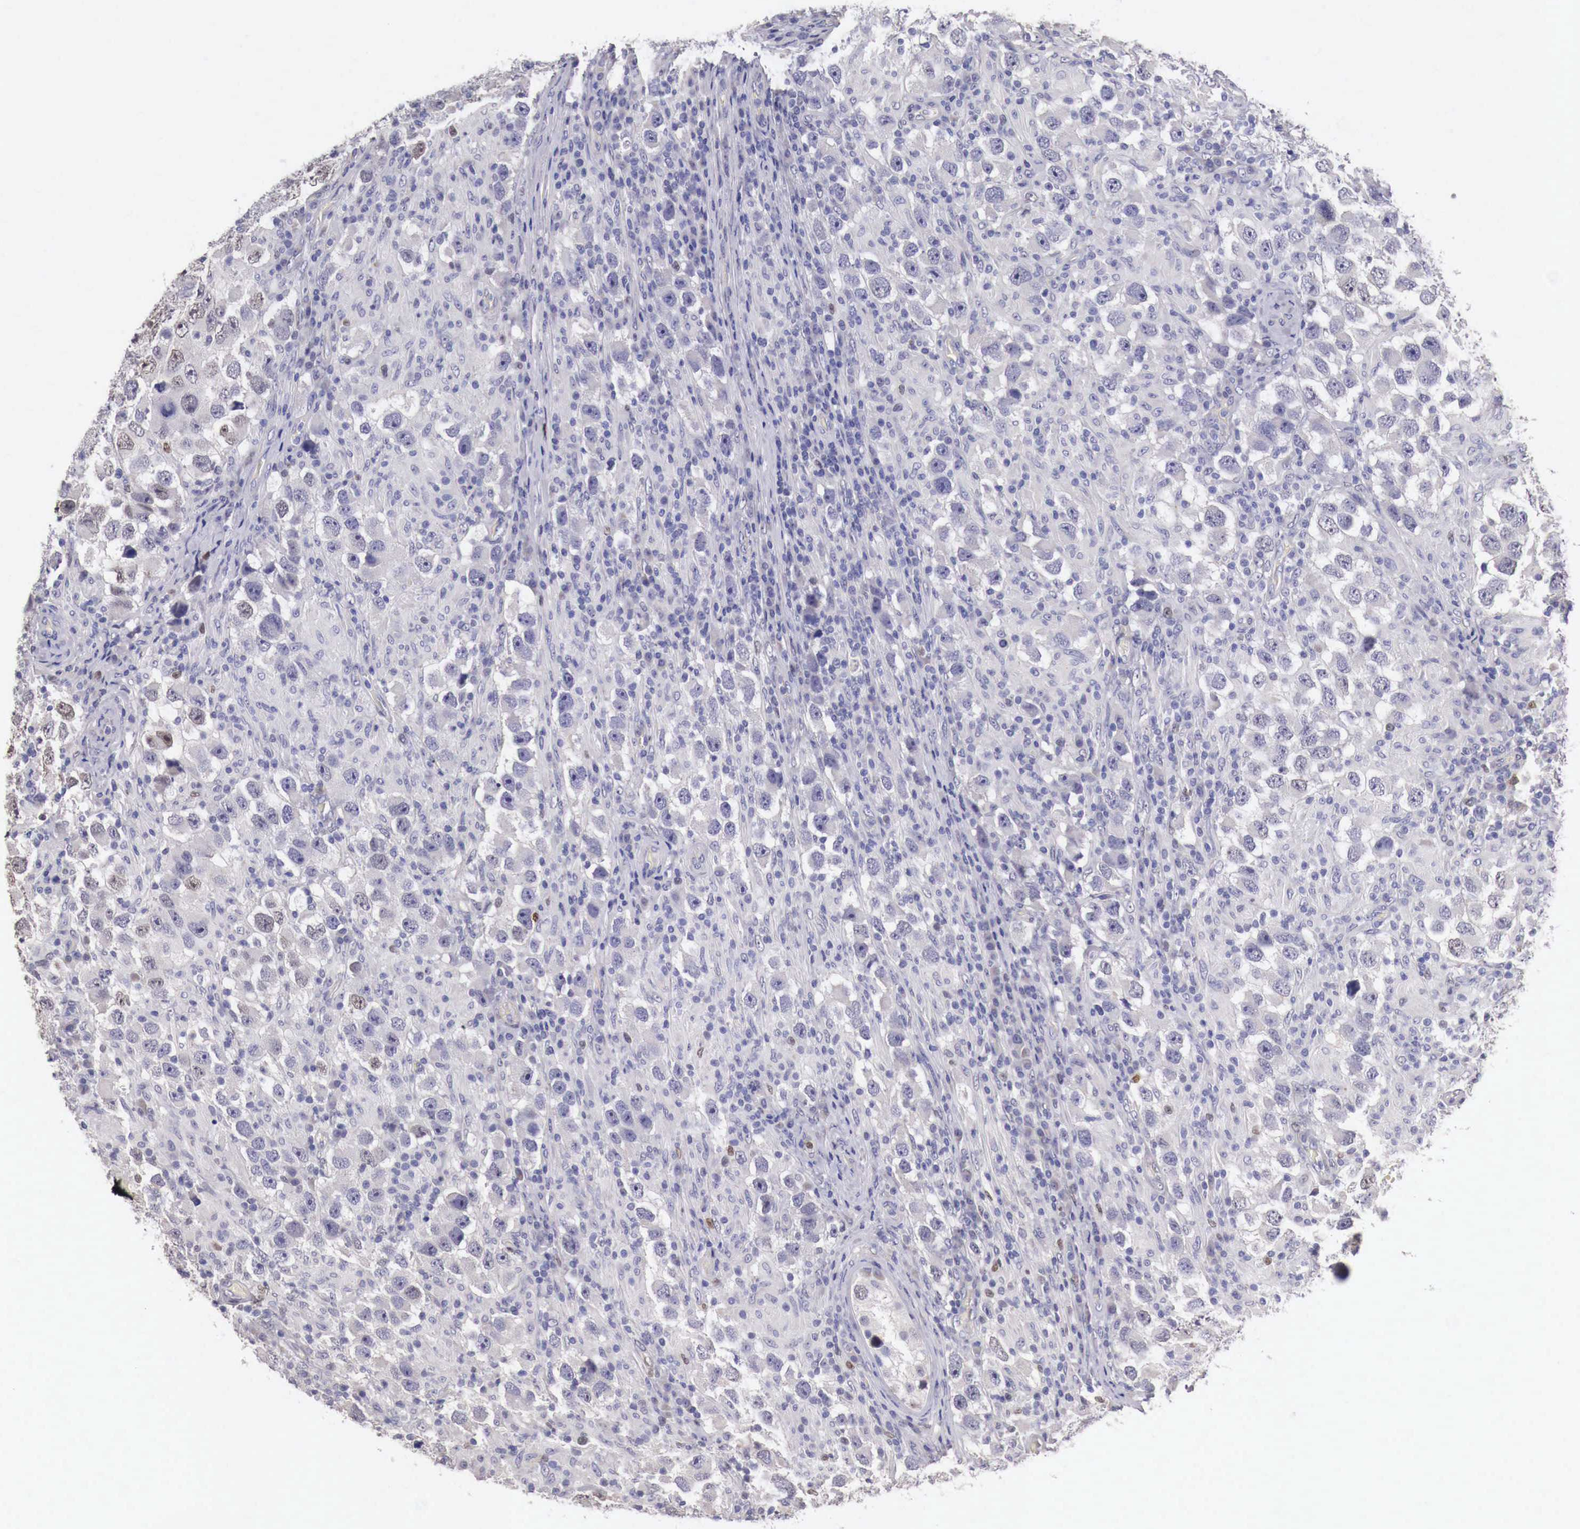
{"staining": {"intensity": "negative", "quantity": "none", "location": "none"}, "tissue": "testis cancer", "cell_type": "Tumor cells", "image_type": "cancer", "snomed": [{"axis": "morphology", "description": "Carcinoma, Embryonal, NOS"}, {"axis": "topography", "description": "Testis"}], "caption": "The immunohistochemistry micrograph has no significant positivity in tumor cells of testis embryonal carcinoma tissue. The staining is performed using DAB (3,3'-diaminobenzidine) brown chromogen with nuclei counter-stained in using hematoxylin.", "gene": "ENOX2", "patient": {"sex": "male", "age": 21}}